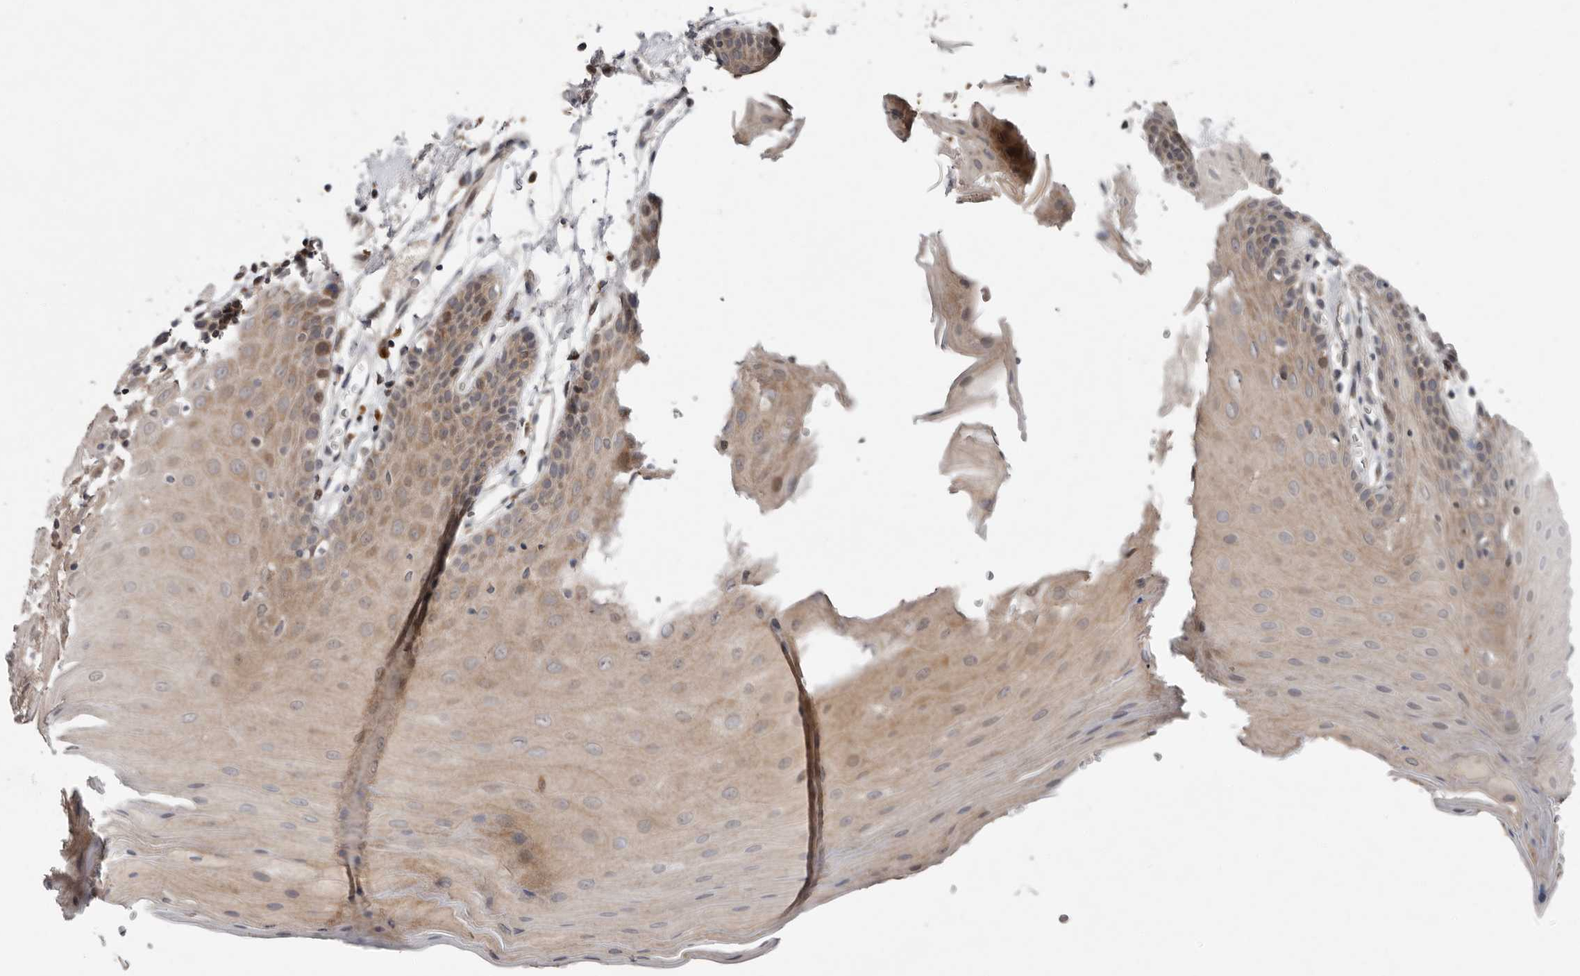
{"staining": {"intensity": "weak", "quantity": "25%-75%", "location": "cytoplasmic/membranous"}, "tissue": "oral mucosa", "cell_type": "Squamous epithelial cells", "image_type": "normal", "snomed": [{"axis": "morphology", "description": "Normal tissue, NOS"}, {"axis": "morphology", "description": "Squamous cell carcinoma, NOS"}, {"axis": "topography", "description": "Skeletal muscle"}, {"axis": "topography", "description": "Oral tissue"}, {"axis": "topography", "description": "Salivary gland"}, {"axis": "topography", "description": "Head-Neck"}], "caption": "Protein positivity by IHC displays weak cytoplasmic/membranous positivity in about 25%-75% of squamous epithelial cells in benign oral mucosa.", "gene": "CHML", "patient": {"sex": "male", "age": 54}}